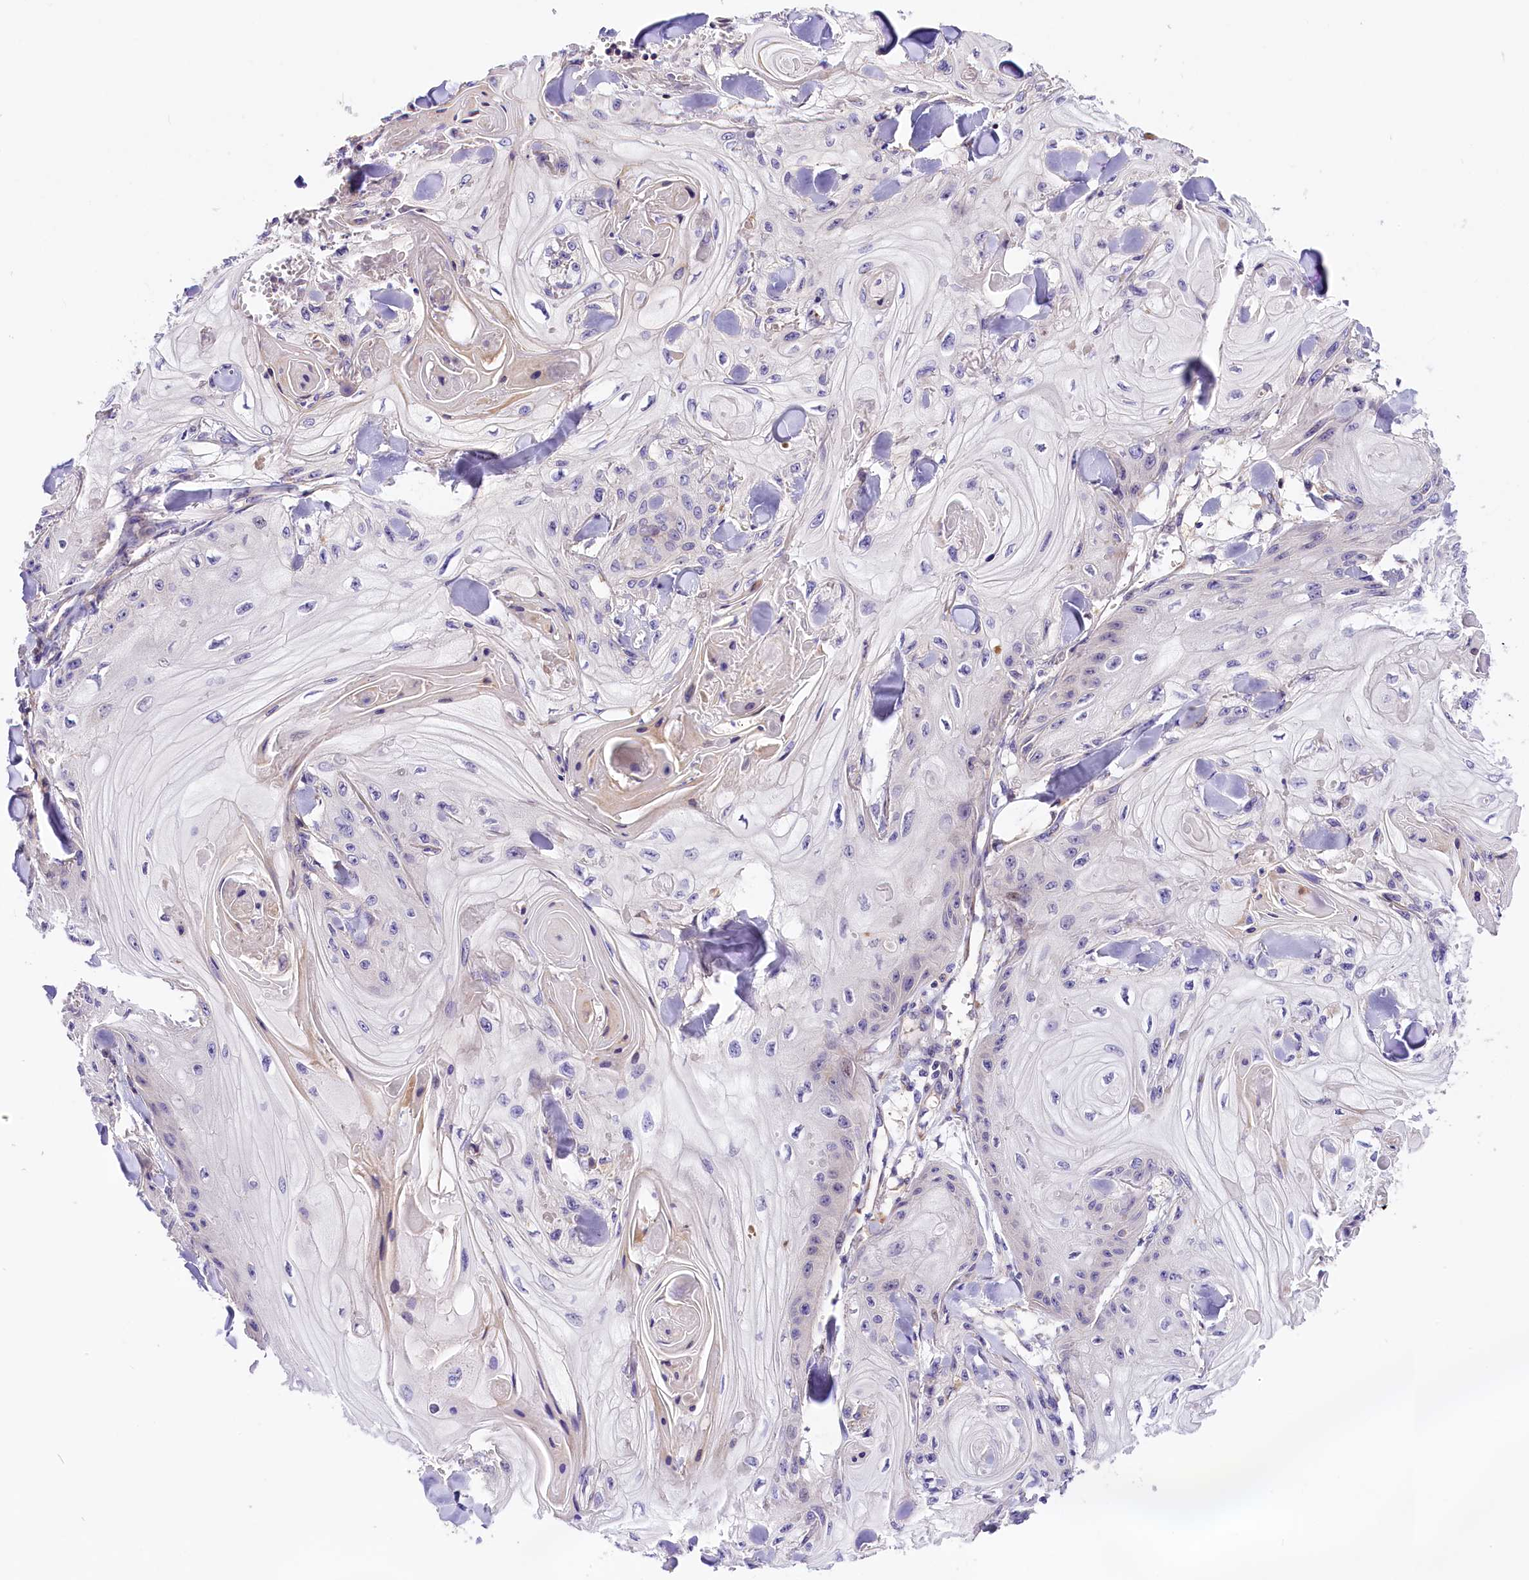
{"staining": {"intensity": "negative", "quantity": "none", "location": "none"}, "tissue": "skin cancer", "cell_type": "Tumor cells", "image_type": "cancer", "snomed": [{"axis": "morphology", "description": "Squamous cell carcinoma, NOS"}, {"axis": "topography", "description": "Skin"}], "caption": "IHC photomicrograph of human skin squamous cell carcinoma stained for a protein (brown), which displays no expression in tumor cells.", "gene": "ARMC6", "patient": {"sex": "male", "age": 74}}